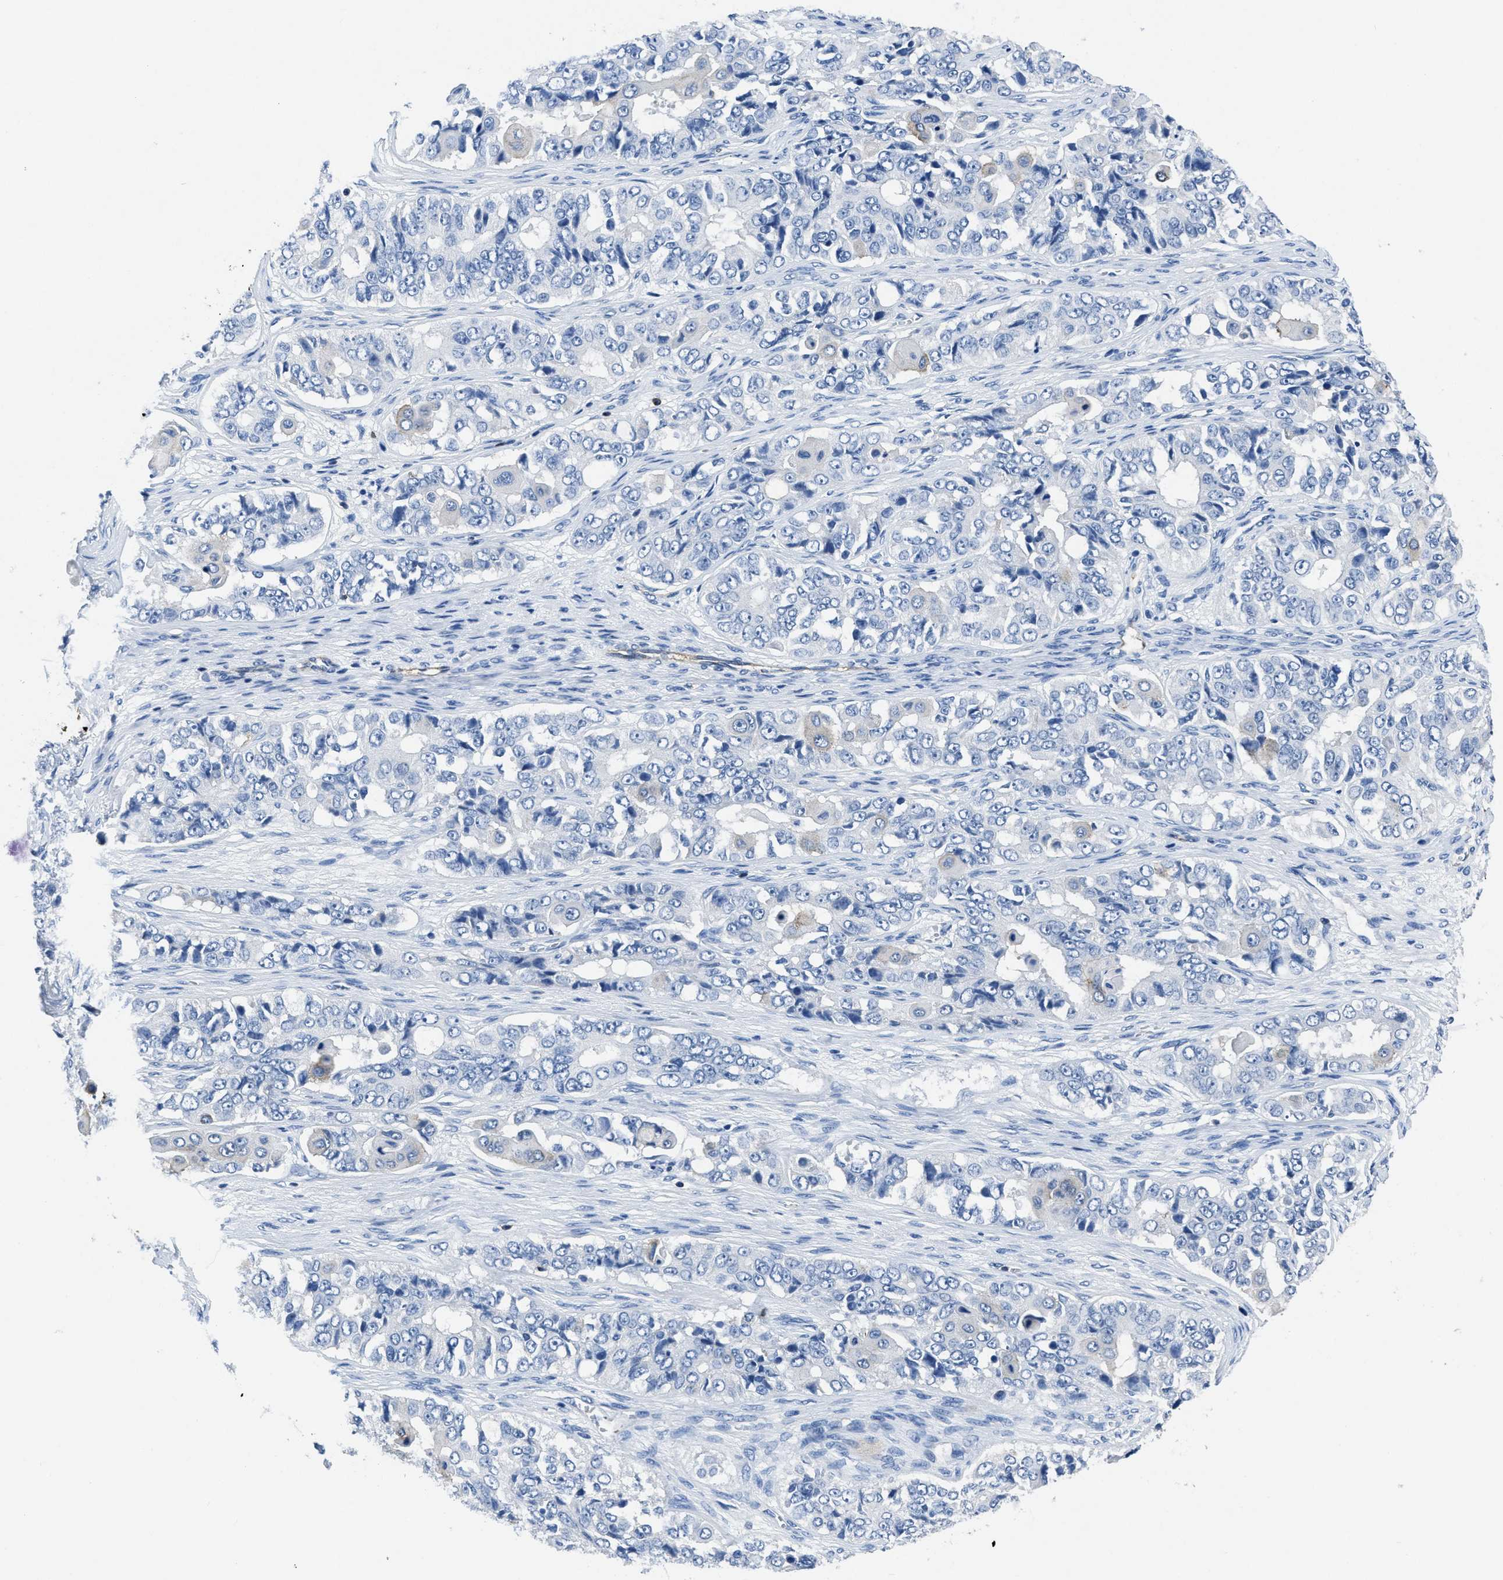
{"staining": {"intensity": "negative", "quantity": "none", "location": "none"}, "tissue": "ovarian cancer", "cell_type": "Tumor cells", "image_type": "cancer", "snomed": [{"axis": "morphology", "description": "Carcinoma, endometroid"}, {"axis": "topography", "description": "Ovary"}], "caption": "Tumor cells show no significant protein staining in endometroid carcinoma (ovarian). (Stains: DAB IHC with hematoxylin counter stain, Microscopy: brightfield microscopy at high magnification).", "gene": "ITGA3", "patient": {"sex": "female", "age": 51}}